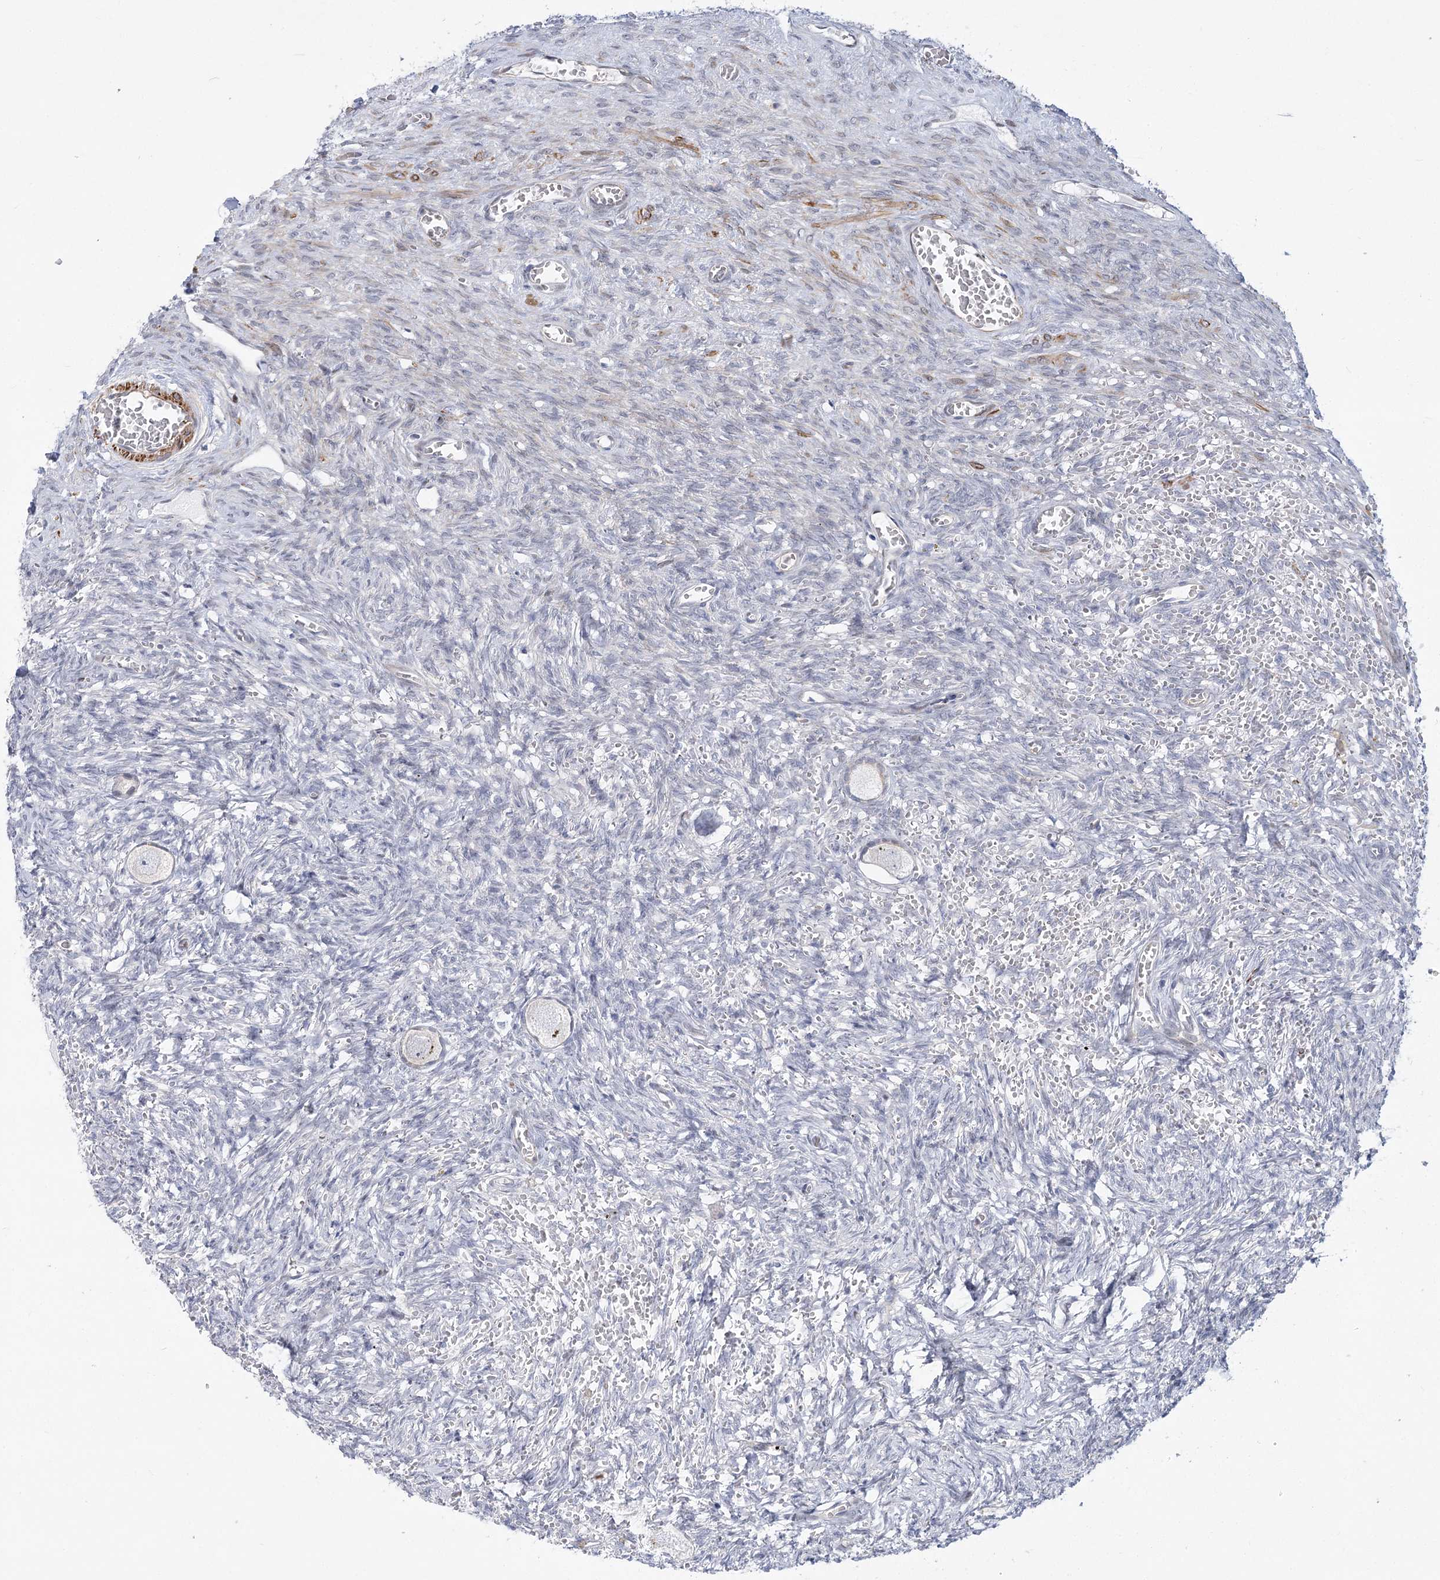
{"staining": {"intensity": "negative", "quantity": "none", "location": "none"}, "tissue": "ovary", "cell_type": "Follicle cells", "image_type": "normal", "snomed": [{"axis": "morphology", "description": "Normal tissue, NOS"}, {"axis": "topography", "description": "Ovary"}], "caption": "This is a histopathology image of immunohistochemistry (IHC) staining of benign ovary, which shows no staining in follicle cells. Nuclei are stained in blue.", "gene": "ARSI", "patient": {"sex": "female", "age": 27}}